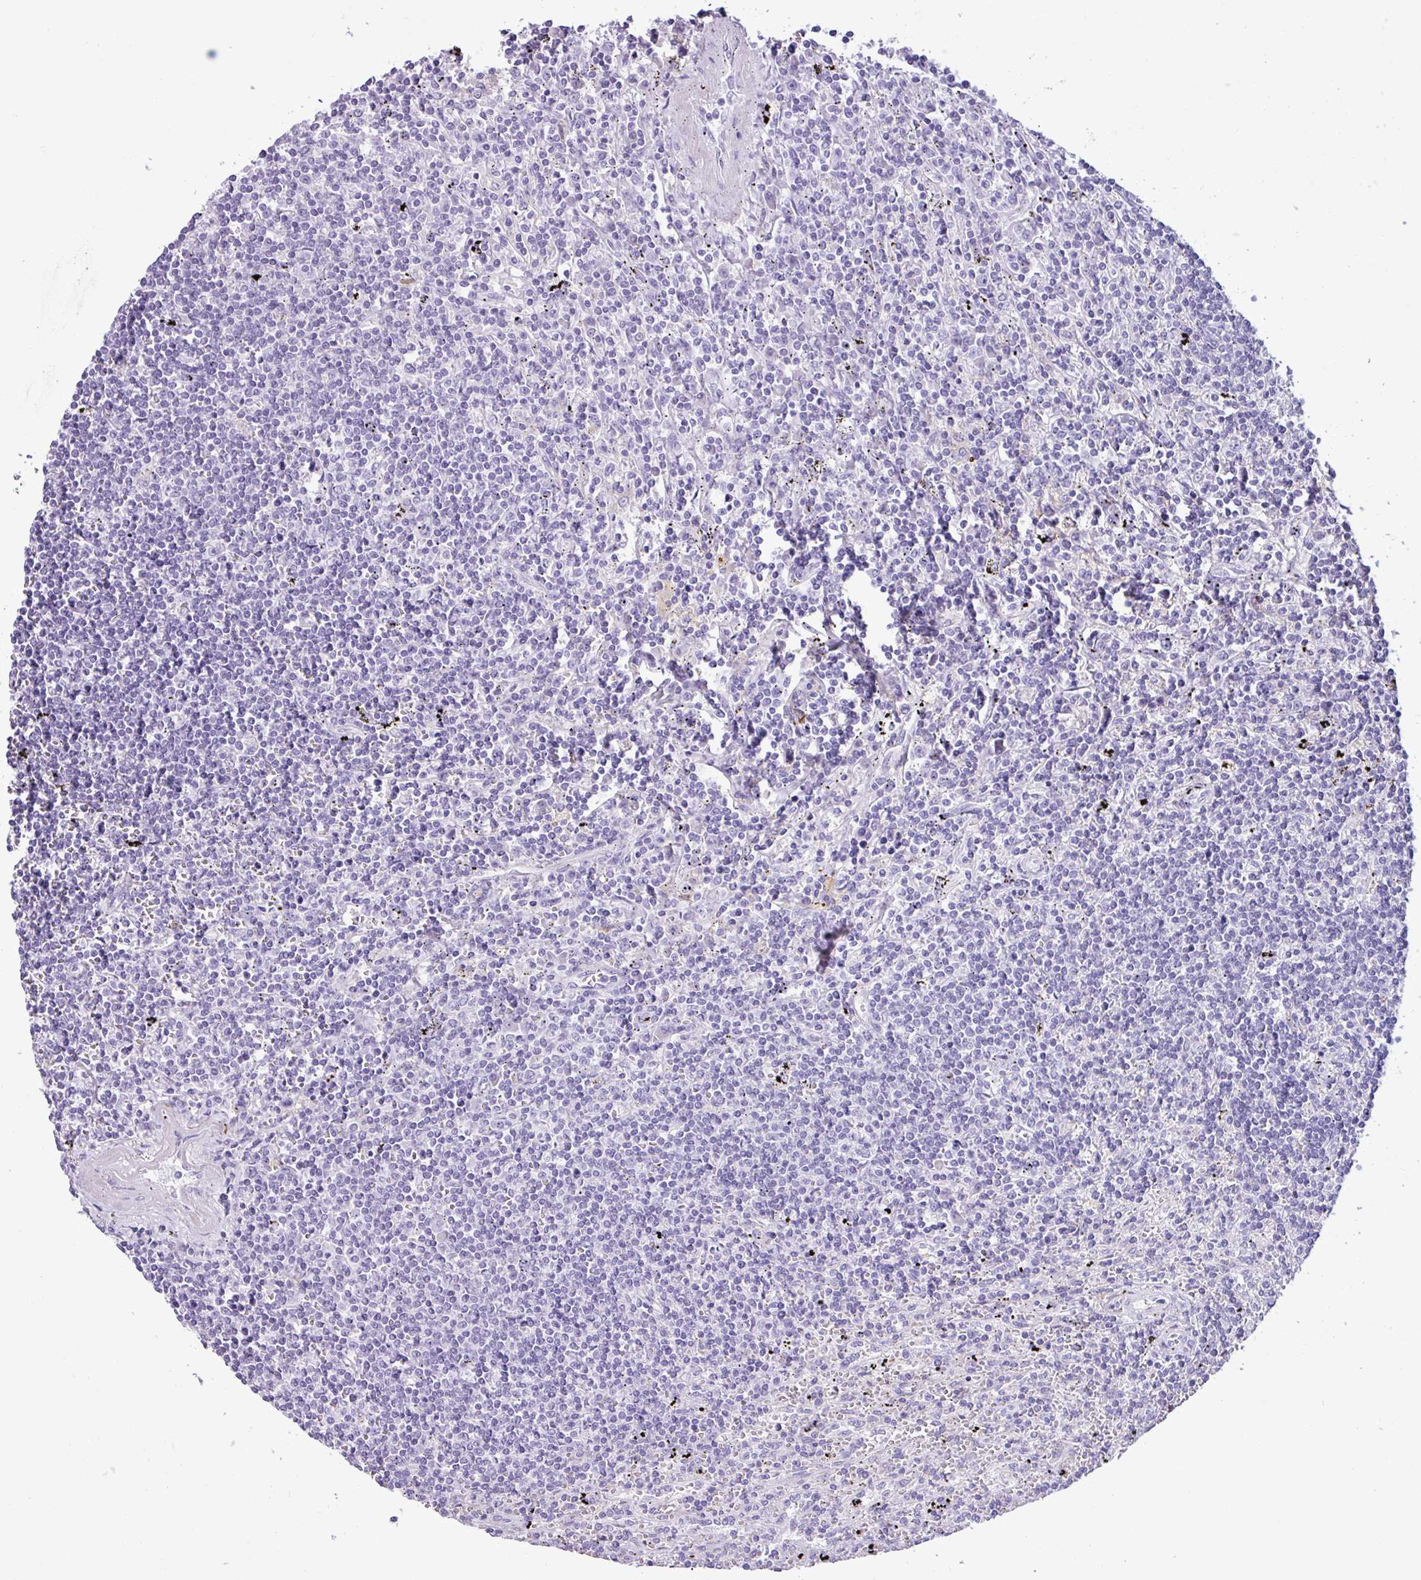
{"staining": {"intensity": "negative", "quantity": "none", "location": "none"}, "tissue": "lymphoma", "cell_type": "Tumor cells", "image_type": "cancer", "snomed": [{"axis": "morphology", "description": "Malignant lymphoma, non-Hodgkin's type, Low grade"}, {"axis": "topography", "description": "Spleen"}], "caption": "Immunohistochemistry (IHC) image of neoplastic tissue: malignant lymphoma, non-Hodgkin's type (low-grade) stained with DAB shows no significant protein positivity in tumor cells.", "gene": "AGO3", "patient": {"sex": "male", "age": 76}}